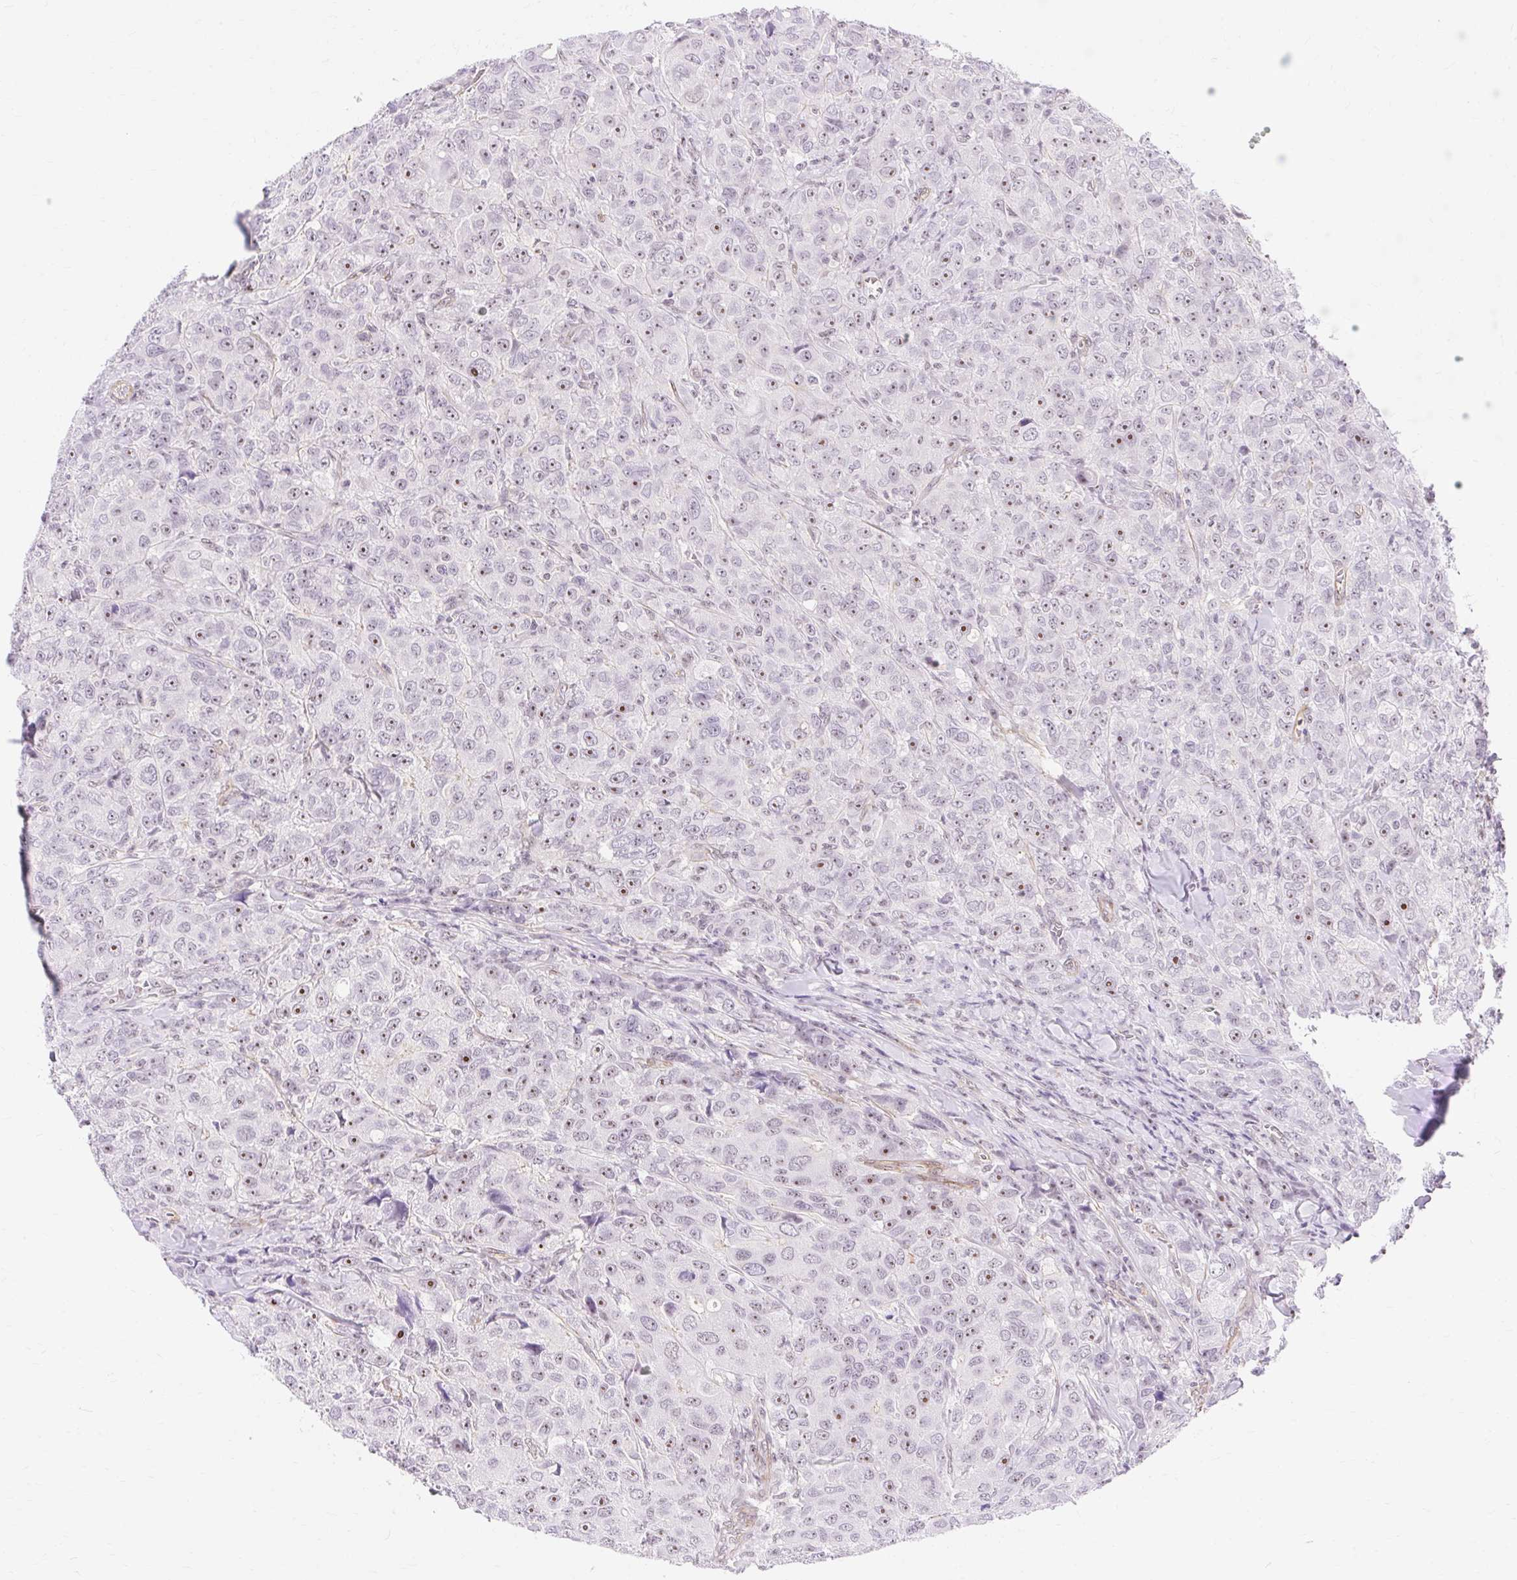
{"staining": {"intensity": "moderate", "quantity": "25%-75%", "location": "nuclear"}, "tissue": "breast cancer", "cell_type": "Tumor cells", "image_type": "cancer", "snomed": [{"axis": "morphology", "description": "Duct carcinoma"}, {"axis": "topography", "description": "Breast"}], "caption": "DAB immunohistochemical staining of breast cancer (invasive ductal carcinoma) shows moderate nuclear protein expression in about 25%-75% of tumor cells. (DAB IHC with brightfield microscopy, high magnification).", "gene": "OBP2A", "patient": {"sex": "female", "age": 43}}